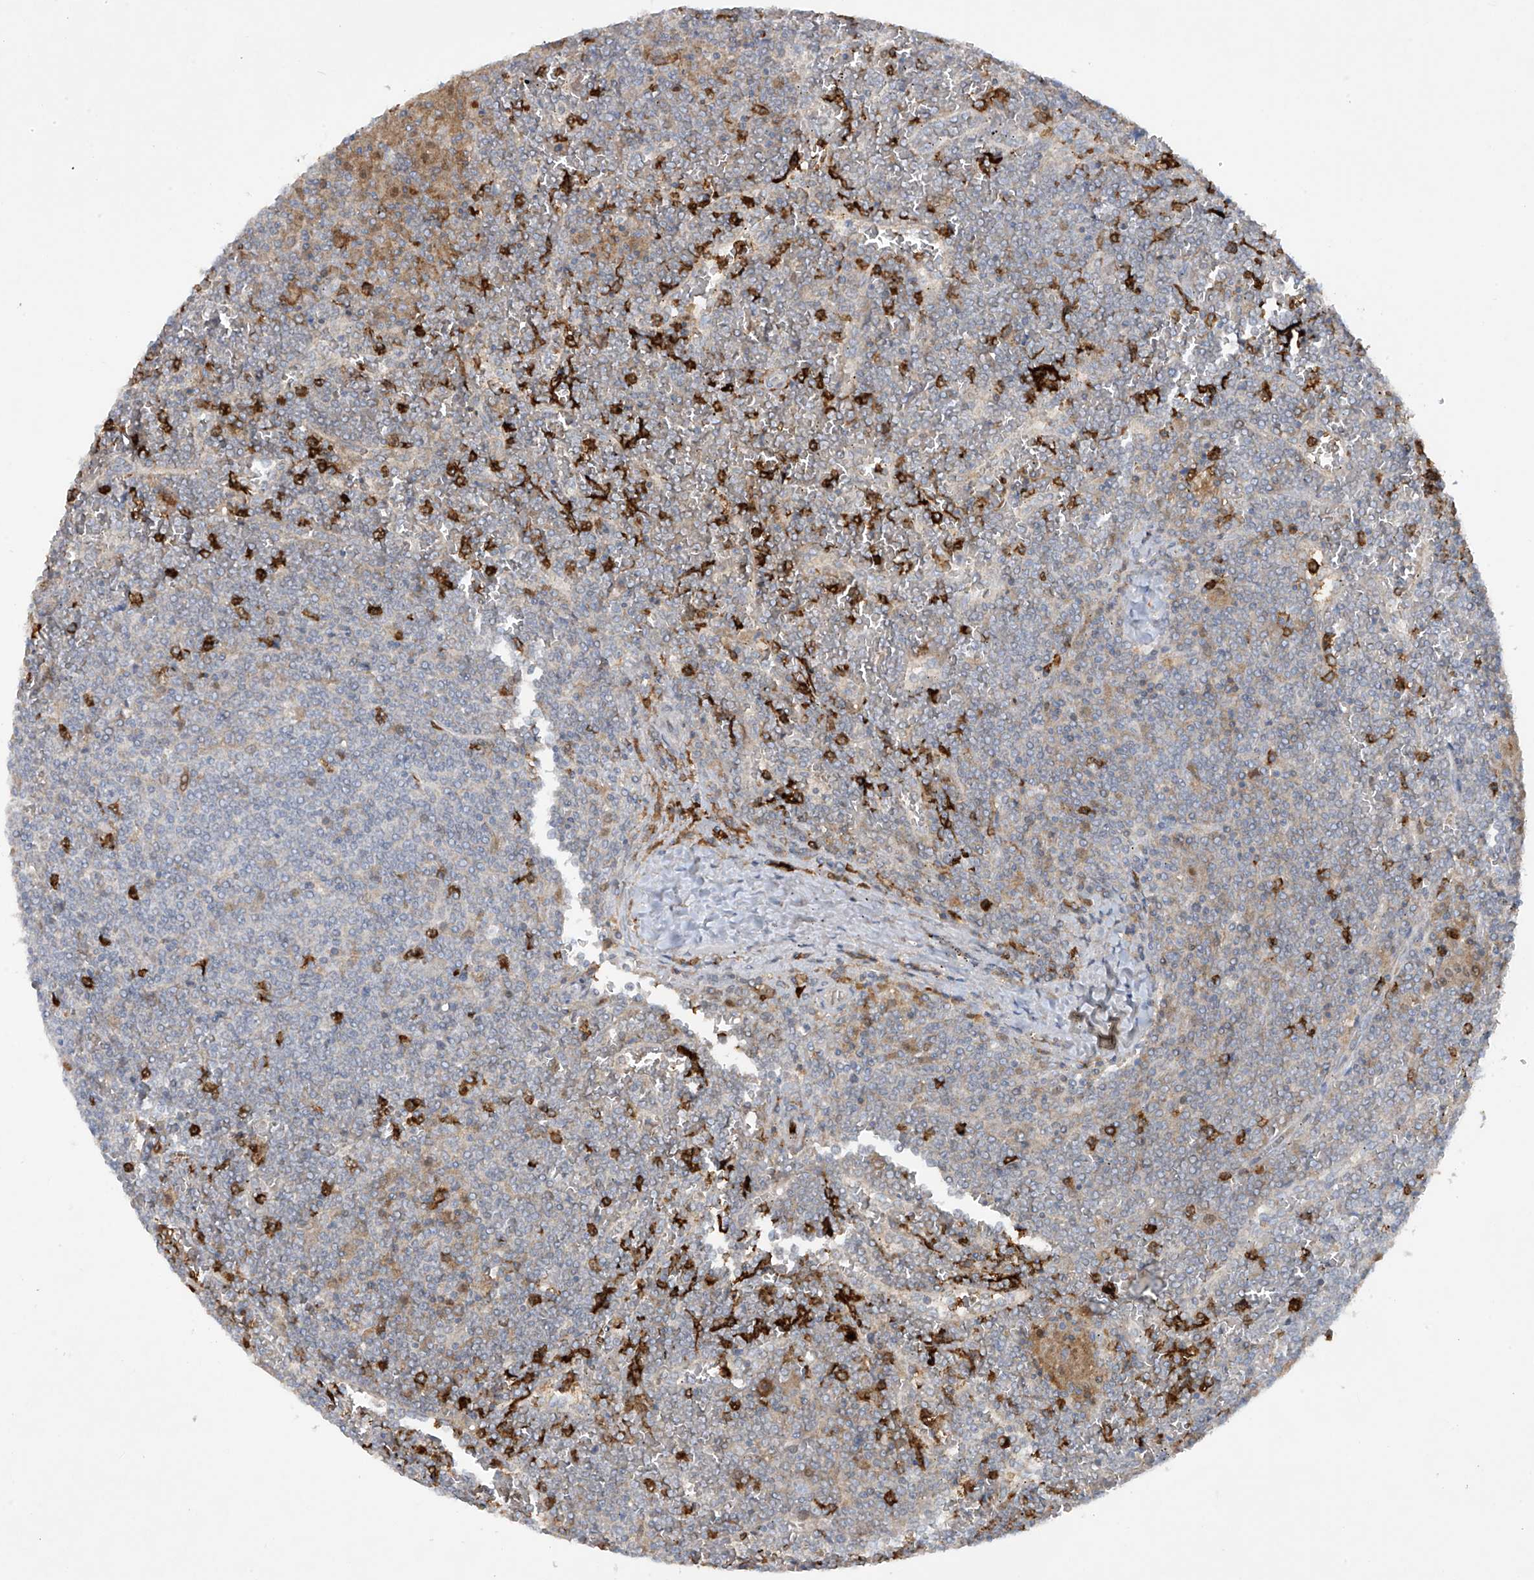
{"staining": {"intensity": "negative", "quantity": "none", "location": "none"}, "tissue": "lymphoma", "cell_type": "Tumor cells", "image_type": "cancer", "snomed": [{"axis": "morphology", "description": "Malignant lymphoma, non-Hodgkin's type, Low grade"}, {"axis": "topography", "description": "Spleen"}], "caption": "The histopathology image exhibits no staining of tumor cells in malignant lymphoma, non-Hodgkin's type (low-grade).", "gene": "FCGR3A", "patient": {"sex": "female", "age": 19}}